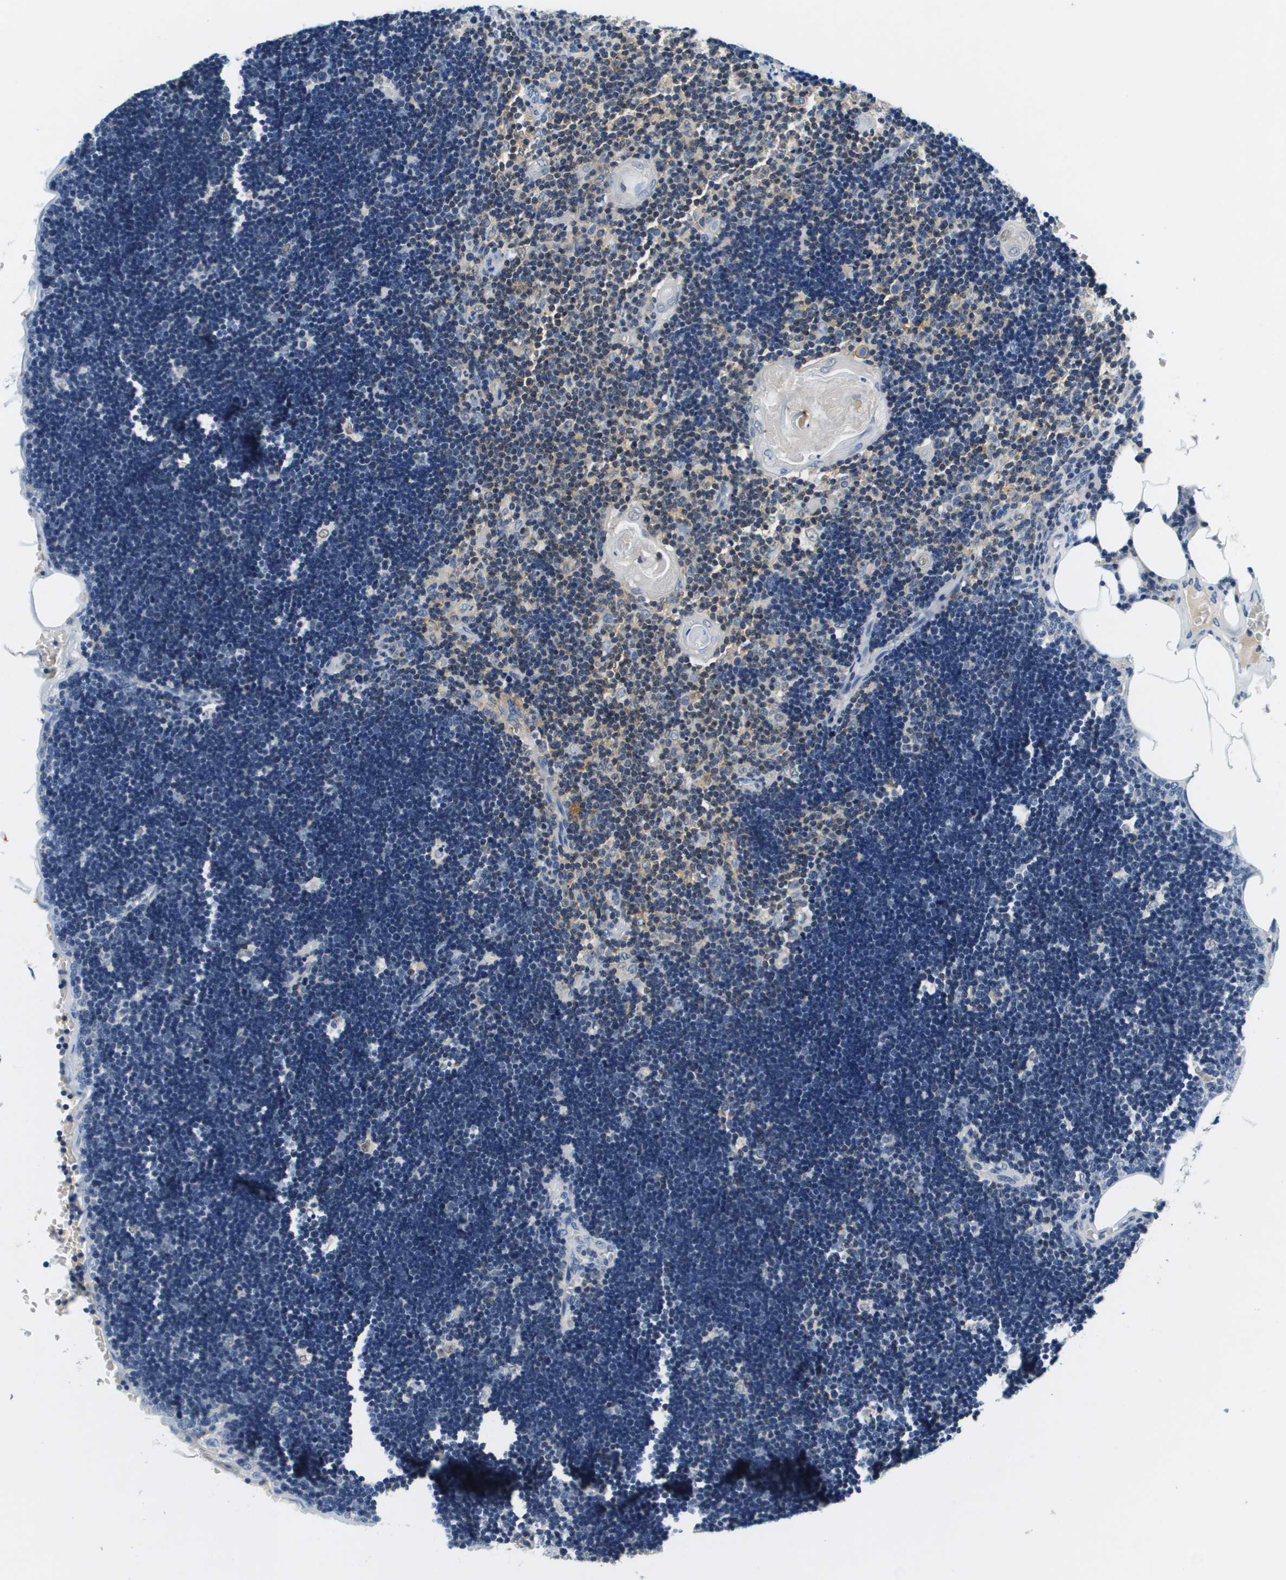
{"staining": {"intensity": "weak", "quantity": ">75%", "location": "cytoplasmic/membranous"}, "tissue": "lymph node", "cell_type": "Germinal center cells", "image_type": "normal", "snomed": [{"axis": "morphology", "description": "Normal tissue, NOS"}, {"axis": "topography", "description": "Lymph node"}], "caption": "IHC (DAB) staining of unremarkable lymph node shows weak cytoplasmic/membranous protein positivity in about >75% of germinal center cells.", "gene": "KCNQ5", "patient": {"sex": "male", "age": 33}}